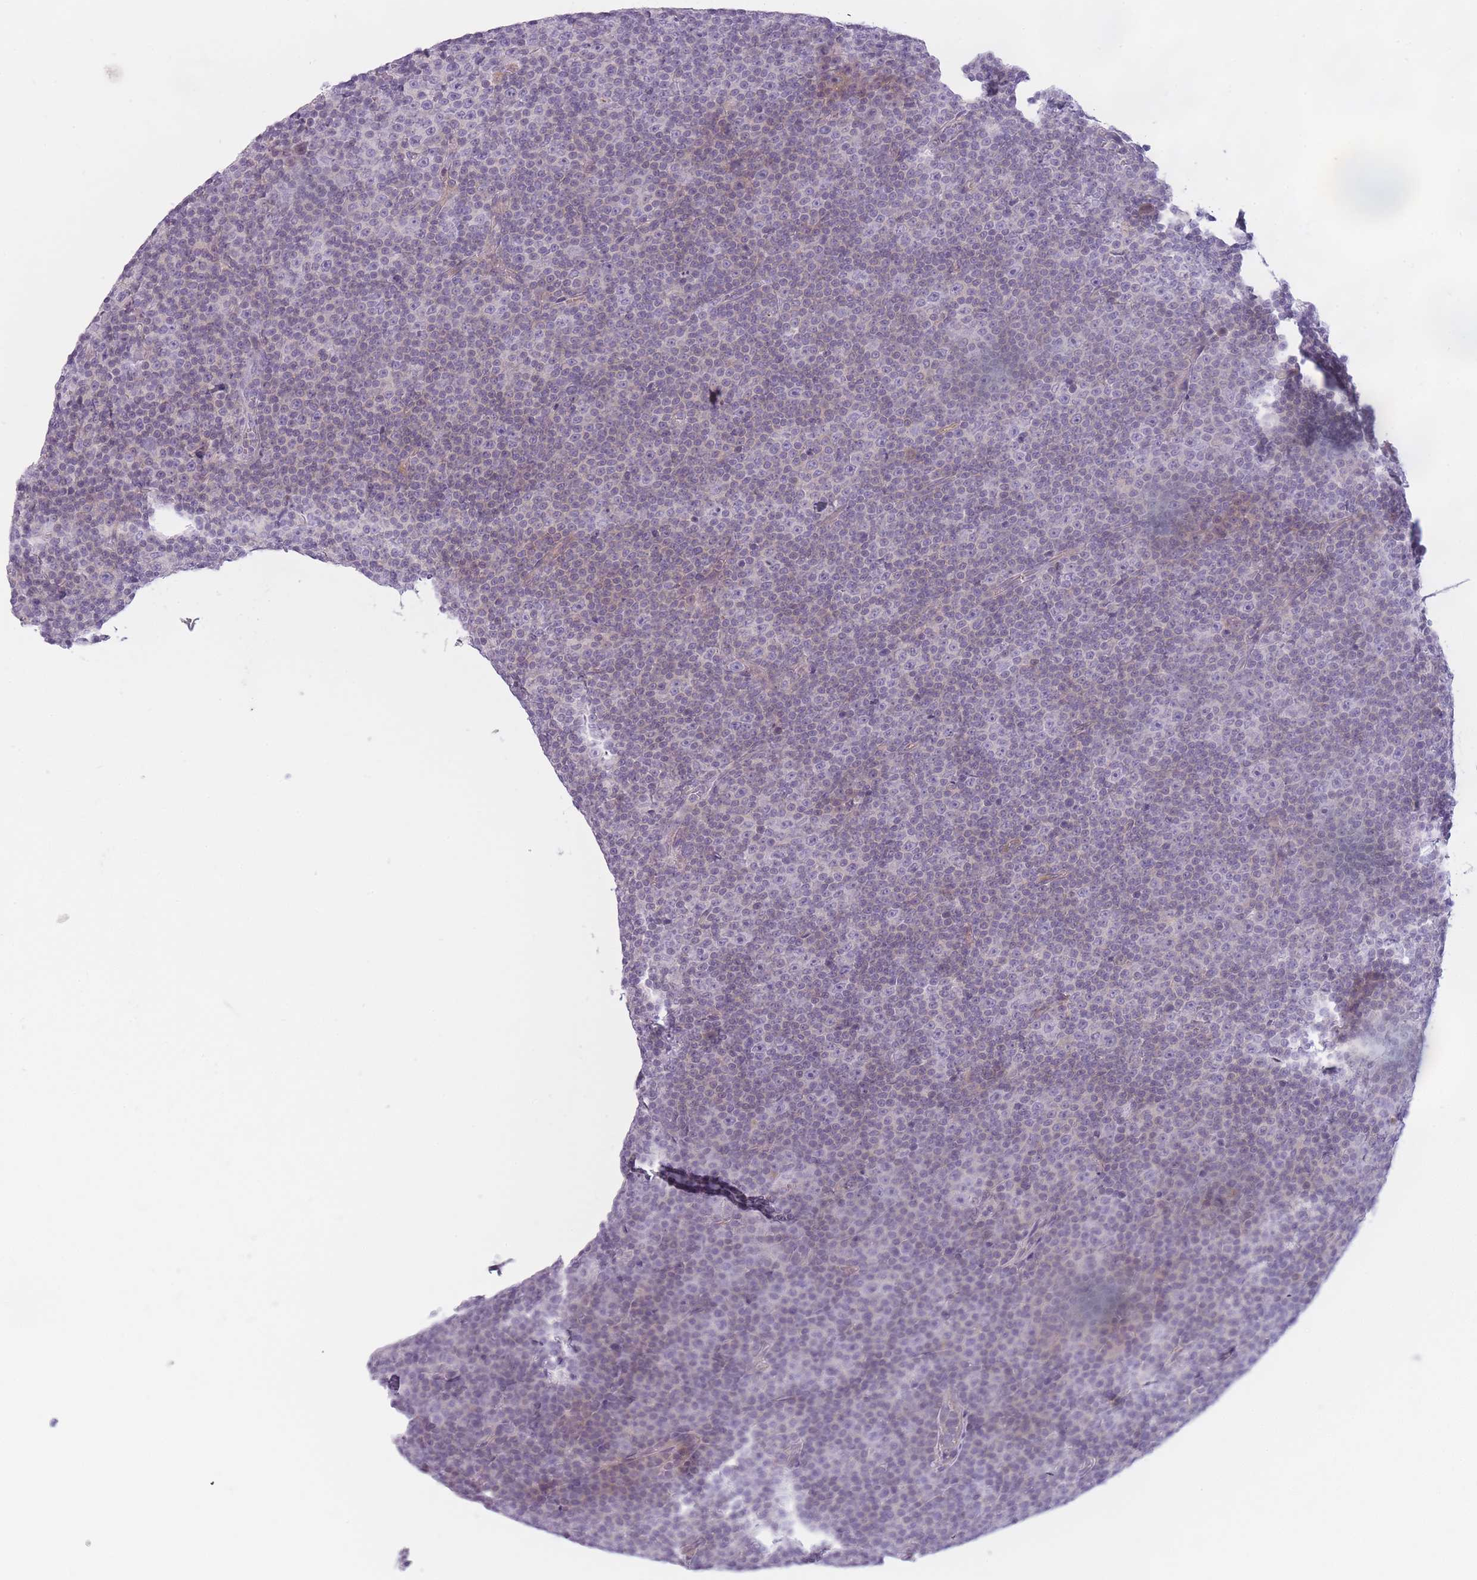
{"staining": {"intensity": "negative", "quantity": "none", "location": "none"}, "tissue": "lymphoma", "cell_type": "Tumor cells", "image_type": "cancer", "snomed": [{"axis": "morphology", "description": "Malignant lymphoma, non-Hodgkin's type, Low grade"}, {"axis": "topography", "description": "Lymph node"}], "caption": "Tumor cells show no significant protein expression in malignant lymphoma, non-Hodgkin's type (low-grade). (Immunohistochemistry, brightfield microscopy, high magnification).", "gene": "GGT1", "patient": {"sex": "female", "age": 67}}